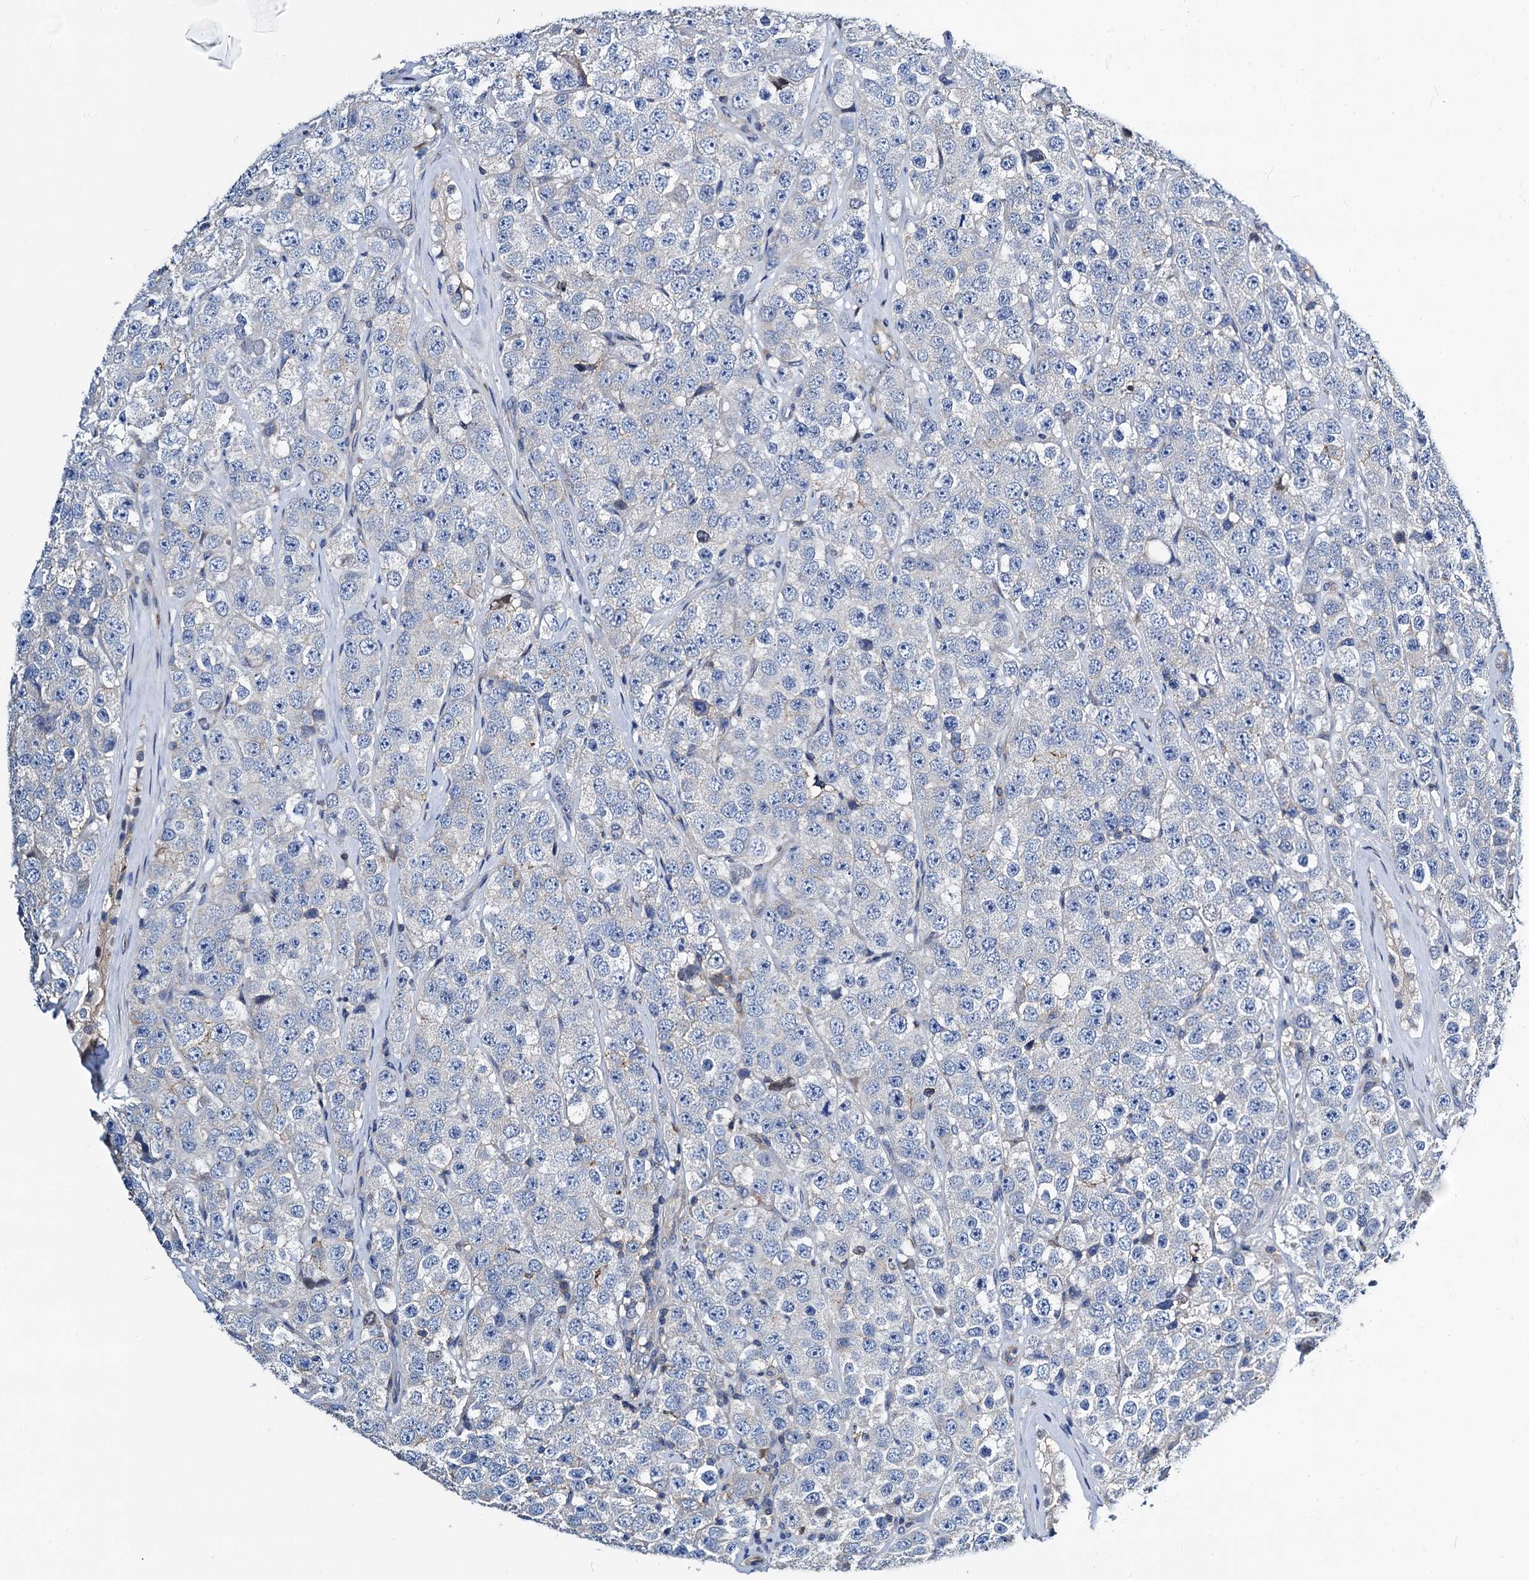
{"staining": {"intensity": "negative", "quantity": "none", "location": "none"}, "tissue": "testis cancer", "cell_type": "Tumor cells", "image_type": "cancer", "snomed": [{"axis": "morphology", "description": "Seminoma, NOS"}, {"axis": "topography", "description": "Testis"}], "caption": "IHC photomicrograph of human testis cancer (seminoma) stained for a protein (brown), which reveals no positivity in tumor cells.", "gene": "GCOM1", "patient": {"sex": "male", "age": 28}}